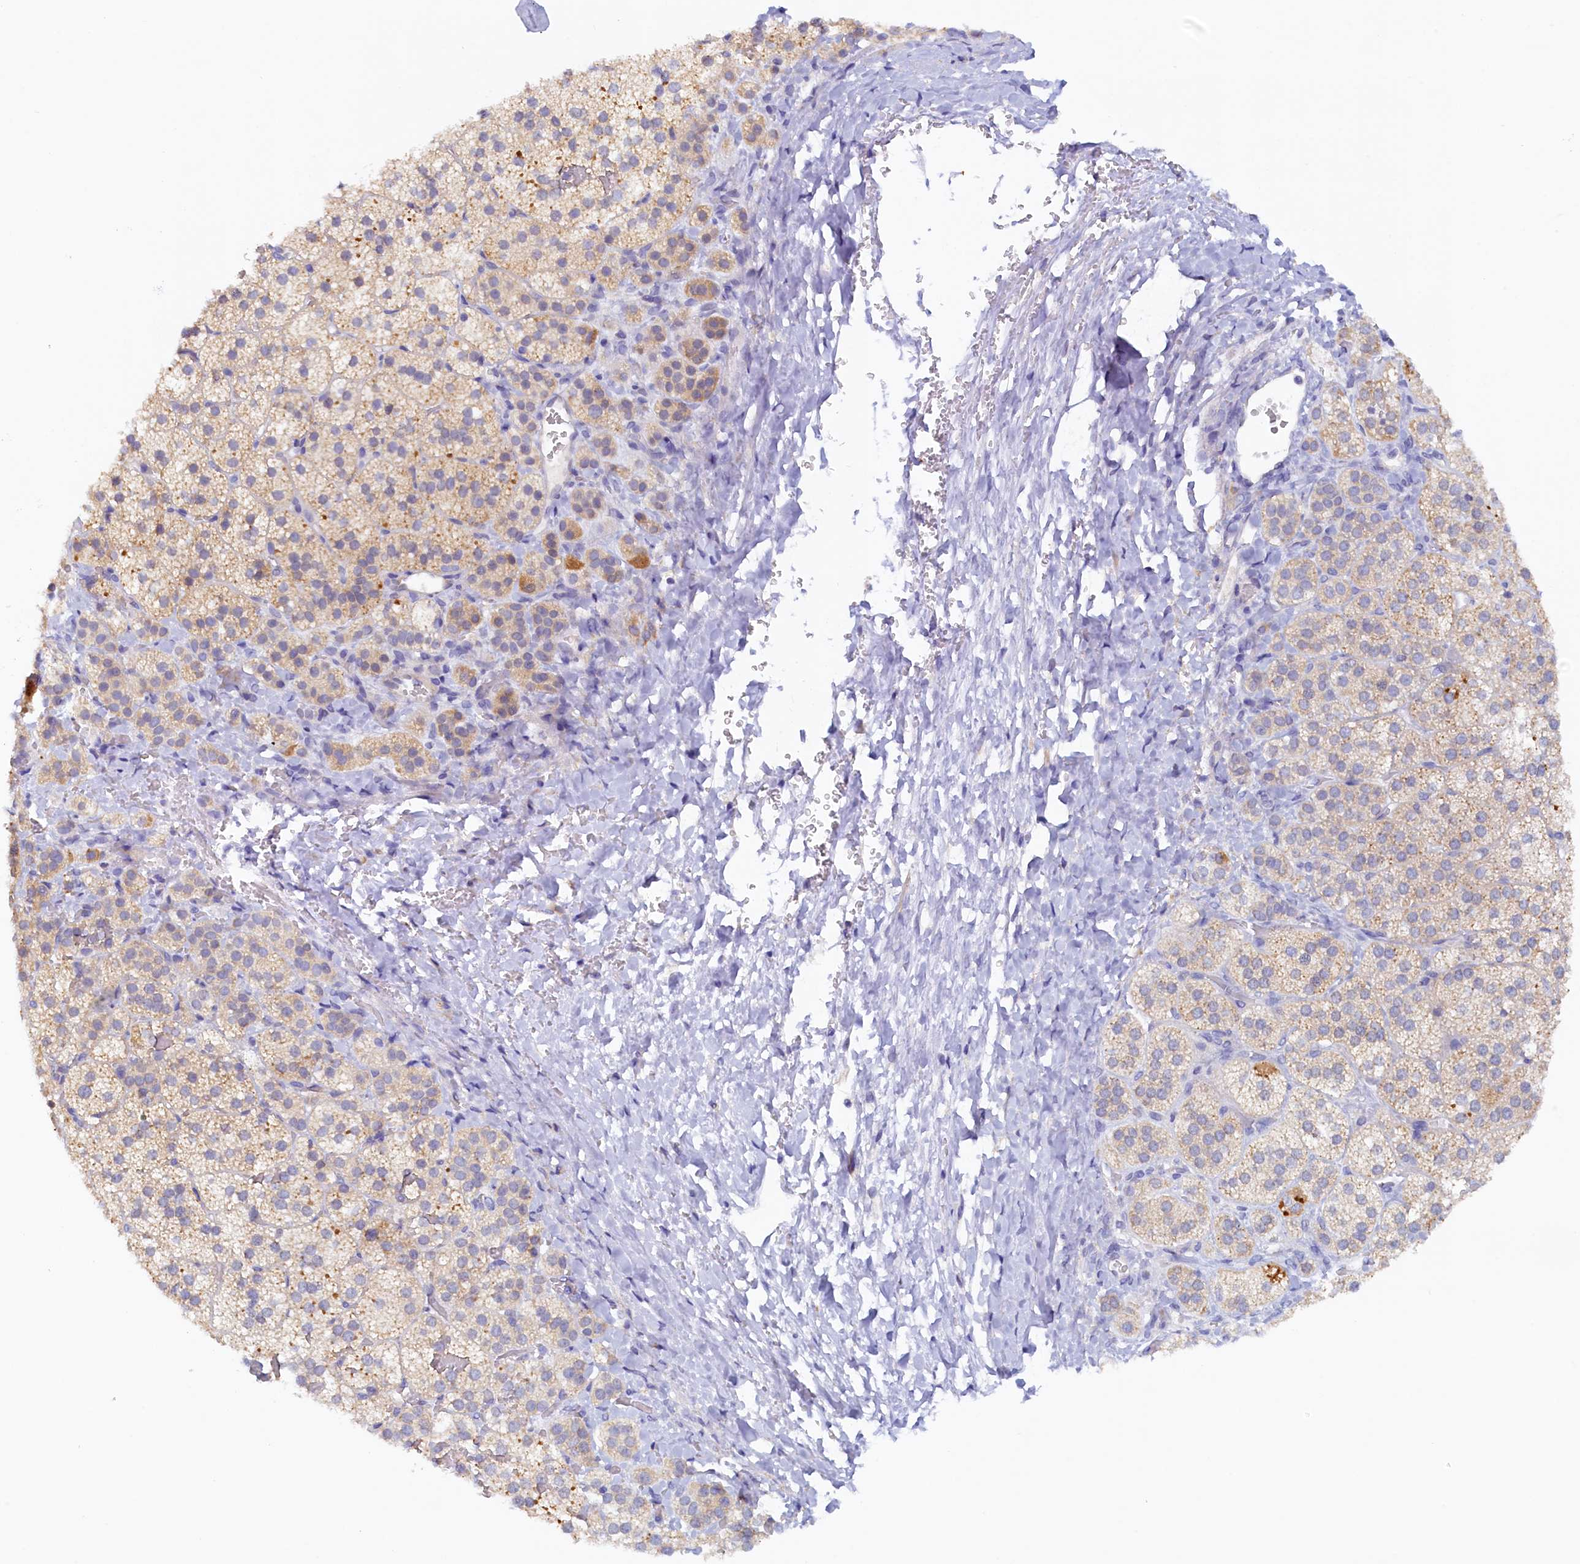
{"staining": {"intensity": "moderate", "quantity": "25%-75%", "location": "cytoplasmic/membranous"}, "tissue": "adrenal gland", "cell_type": "Glandular cells", "image_type": "normal", "snomed": [{"axis": "morphology", "description": "Normal tissue, NOS"}, {"axis": "topography", "description": "Adrenal gland"}], "caption": "Immunohistochemistry micrograph of unremarkable adrenal gland stained for a protein (brown), which shows medium levels of moderate cytoplasmic/membranous expression in about 25%-75% of glandular cells.", "gene": "DTD1", "patient": {"sex": "female", "age": 44}}